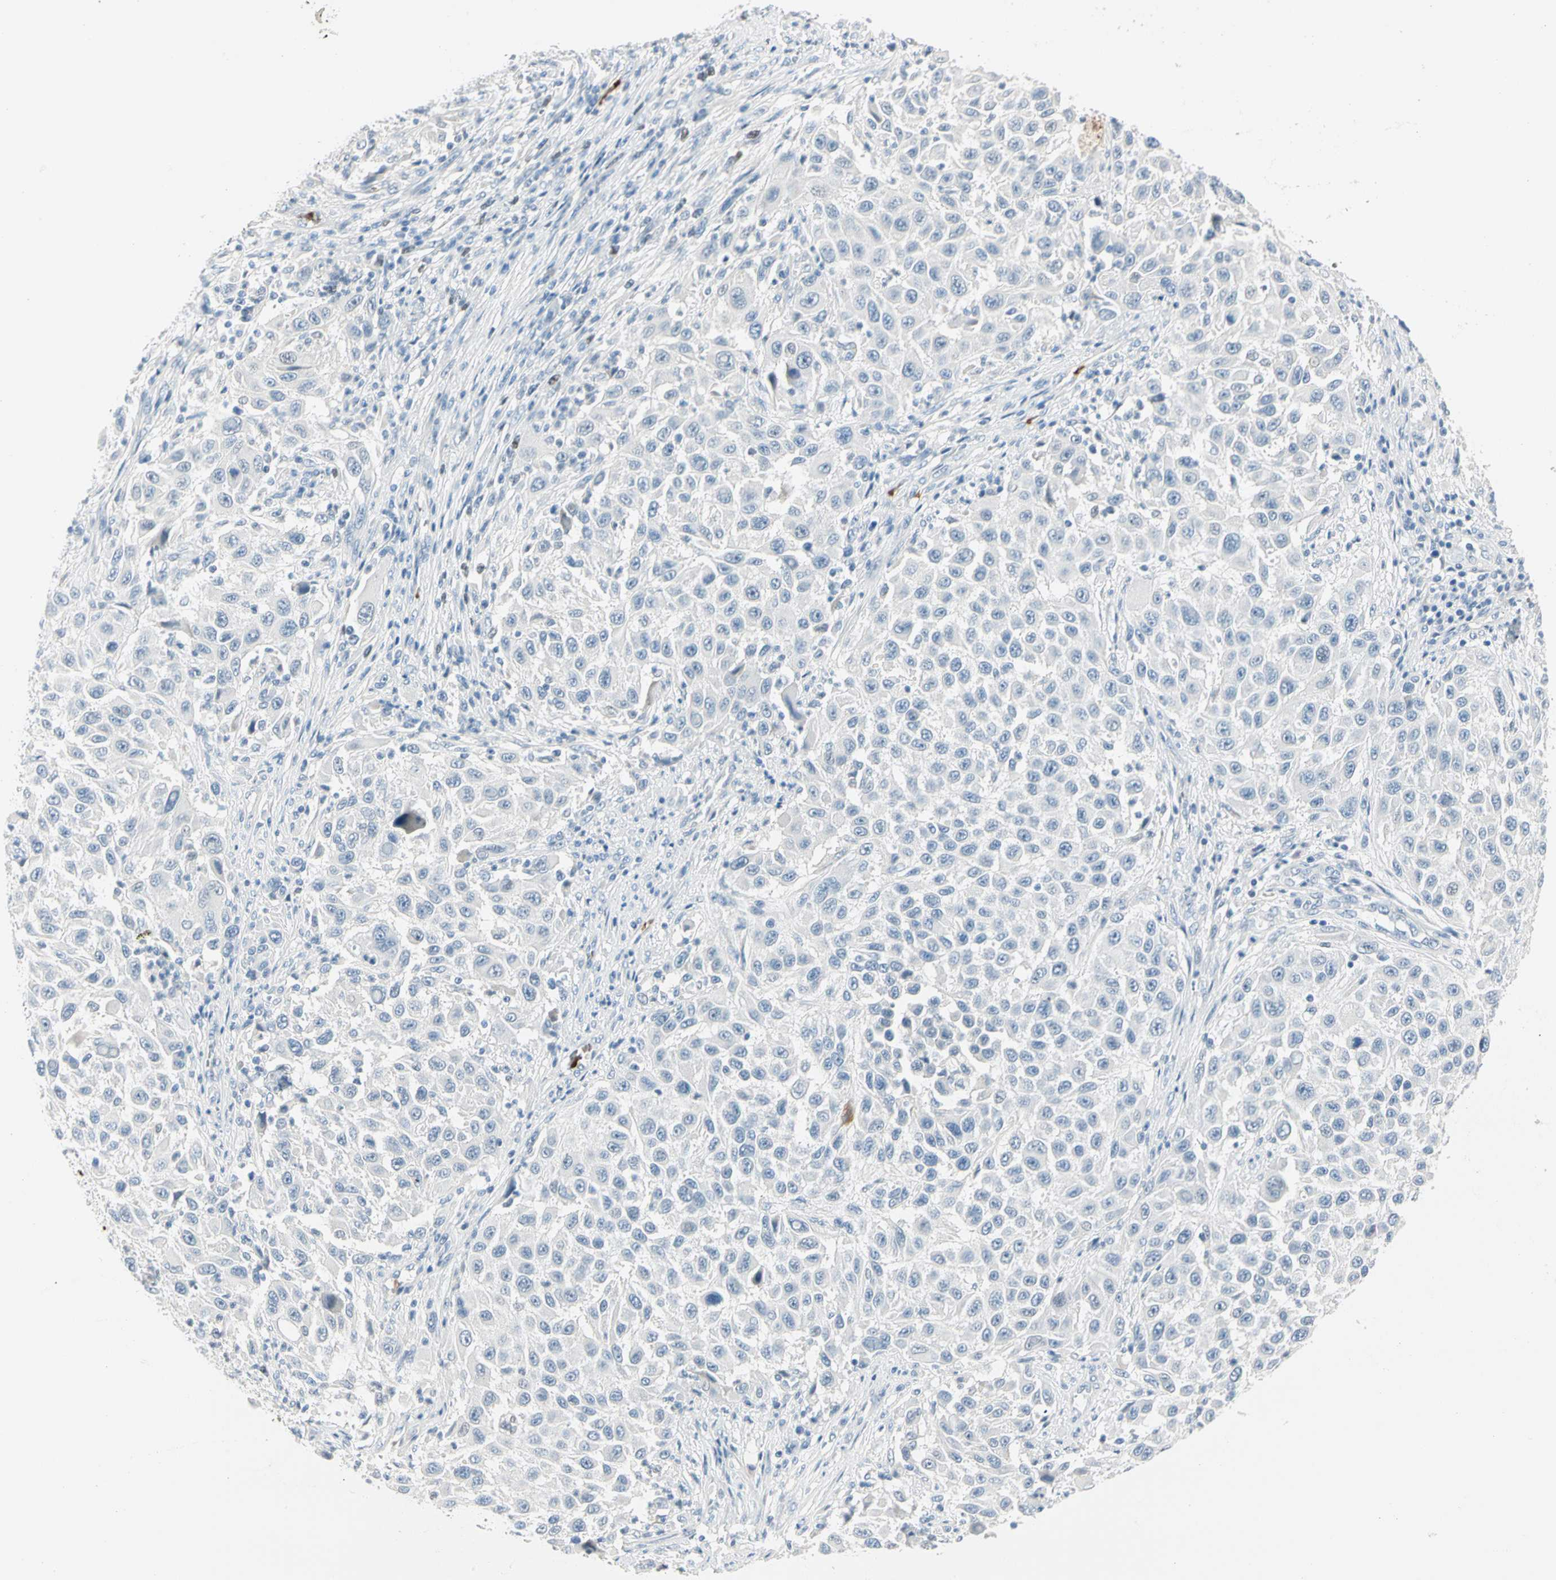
{"staining": {"intensity": "negative", "quantity": "none", "location": "none"}, "tissue": "melanoma", "cell_type": "Tumor cells", "image_type": "cancer", "snomed": [{"axis": "morphology", "description": "Malignant melanoma, Metastatic site"}, {"axis": "topography", "description": "Lymph node"}], "caption": "Human malignant melanoma (metastatic site) stained for a protein using IHC exhibits no positivity in tumor cells.", "gene": "CA1", "patient": {"sex": "male", "age": 61}}